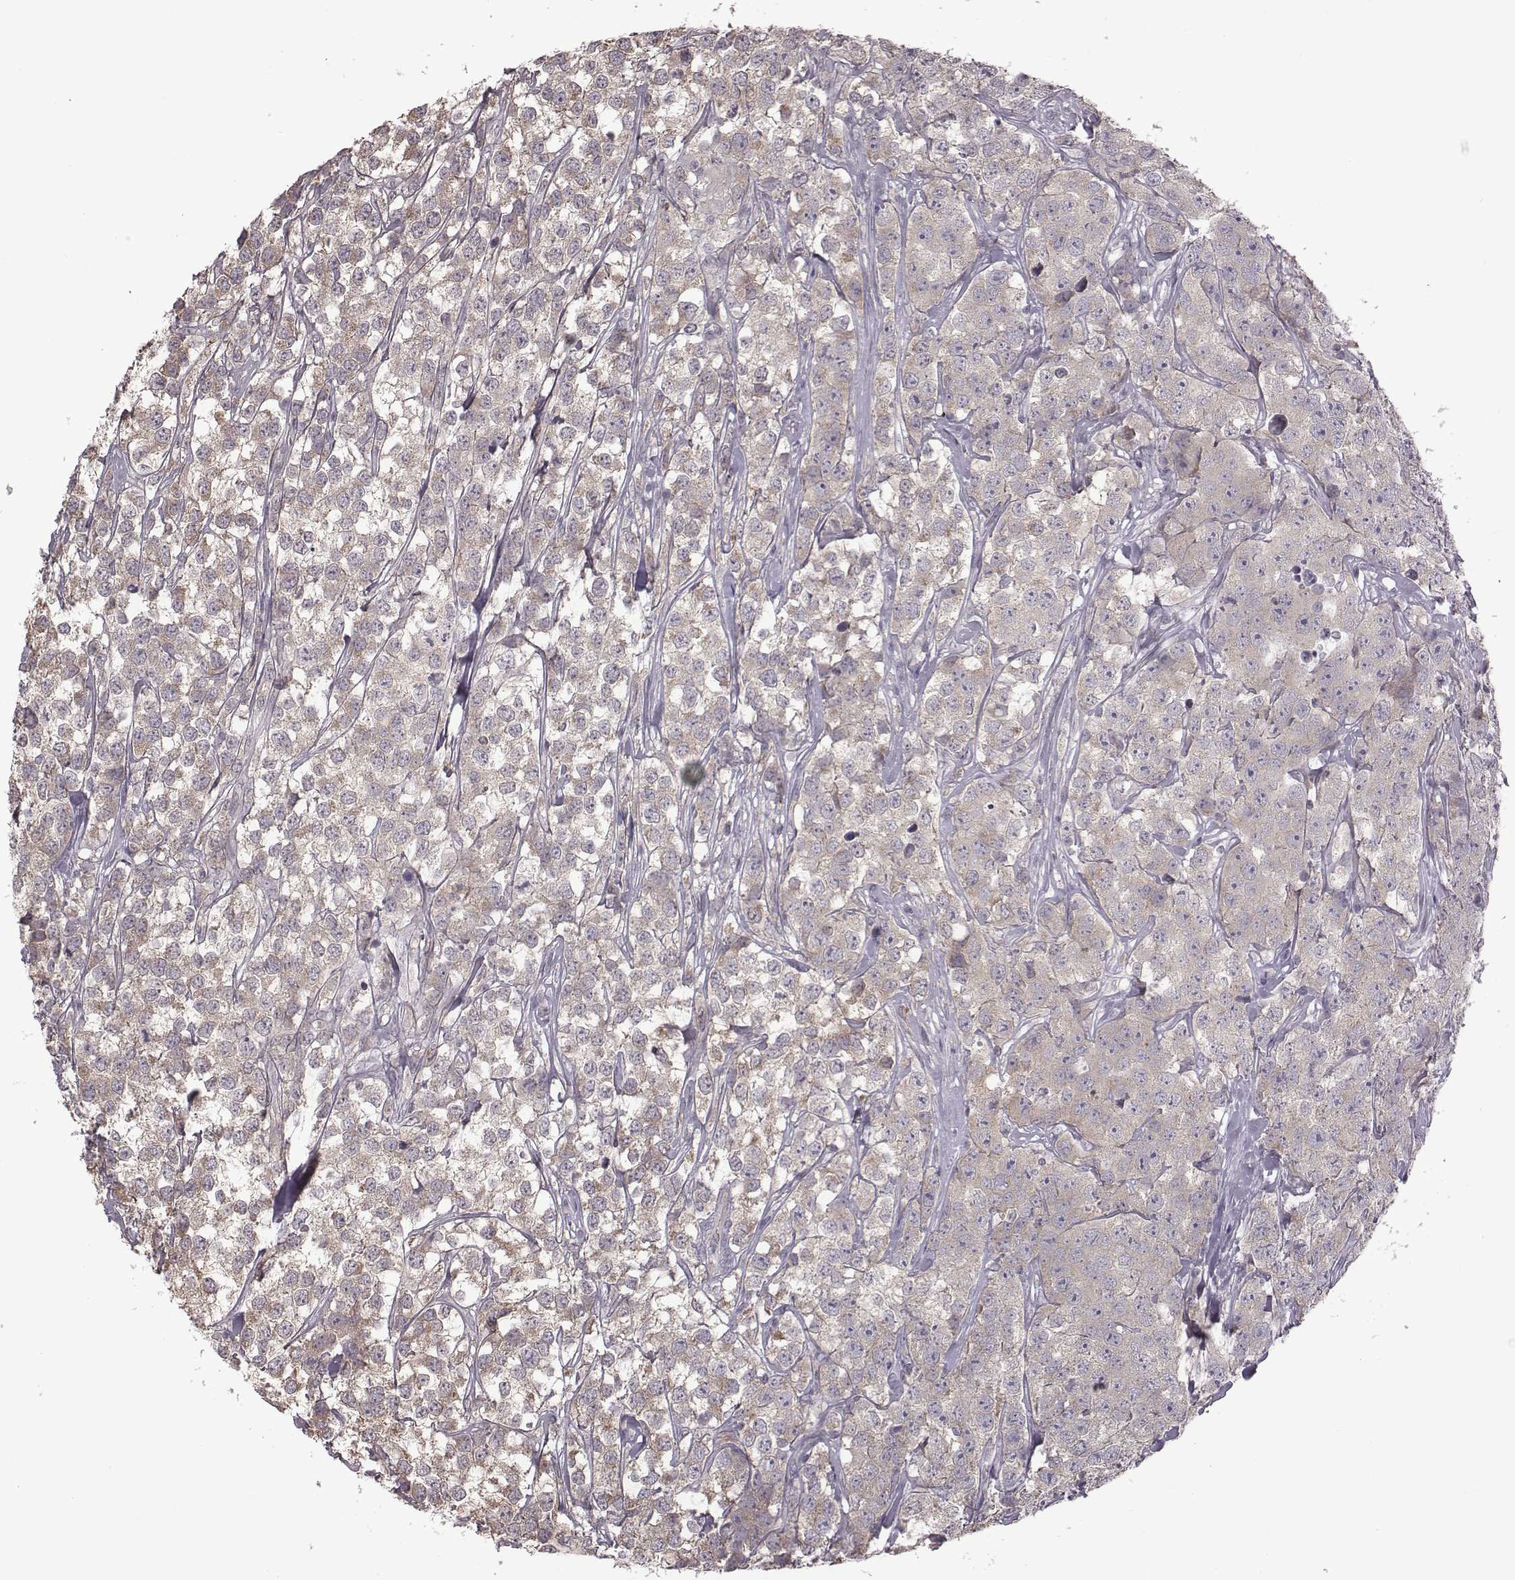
{"staining": {"intensity": "weak", "quantity": ">75%", "location": "cytoplasmic/membranous"}, "tissue": "testis cancer", "cell_type": "Tumor cells", "image_type": "cancer", "snomed": [{"axis": "morphology", "description": "Seminoma, NOS"}, {"axis": "topography", "description": "Testis"}], "caption": "An immunohistochemistry micrograph of tumor tissue is shown. Protein staining in brown highlights weak cytoplasmic/membranous positivity in testis cancer within tumor cells. The staining is performed using DAB brown chromogen to label protein expression. The nuclei are counter-stained blue using hematoxylin.", "gene": "BICDL1", "patient": {"sex": "male", "age": 59}}